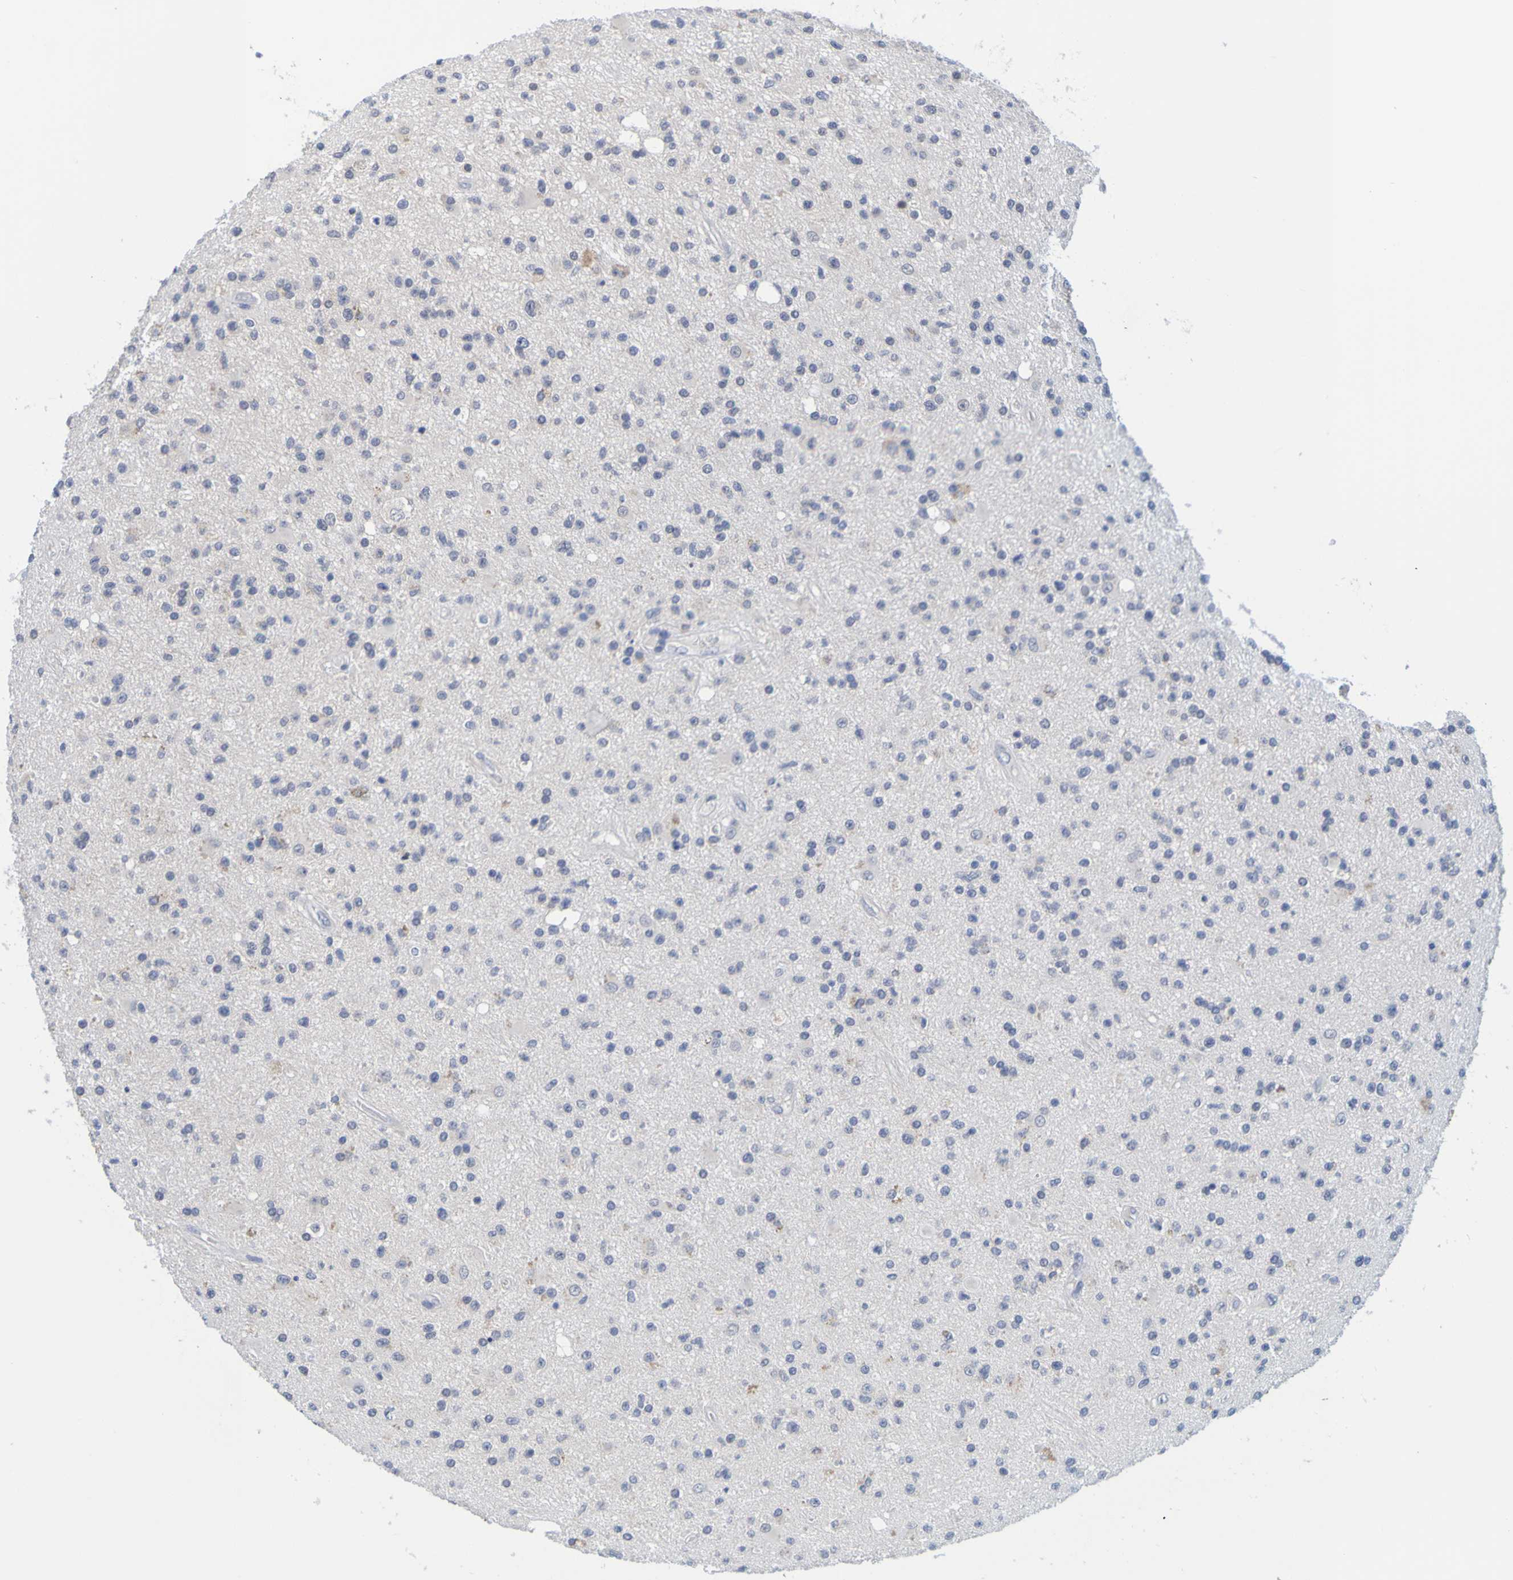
{"staining": {"intensity": "negative", "quantity": "none", "location": "none"}, "tissue": "glioma", "cell_type": "Tumor cells", "image_type": "cancer", "snomed": [{"axis": "morphology", "description": "Glioma, malignant, High grade"}, {"axis": "topography", "description": "Brain"}], "caption": "Immunohistochemistry (IHC) of malignant glioma (high-grade) reveals no positivity in tumor cells.", "gene": "ENDOU", "patient": {"sex": "male", "age": 33}}